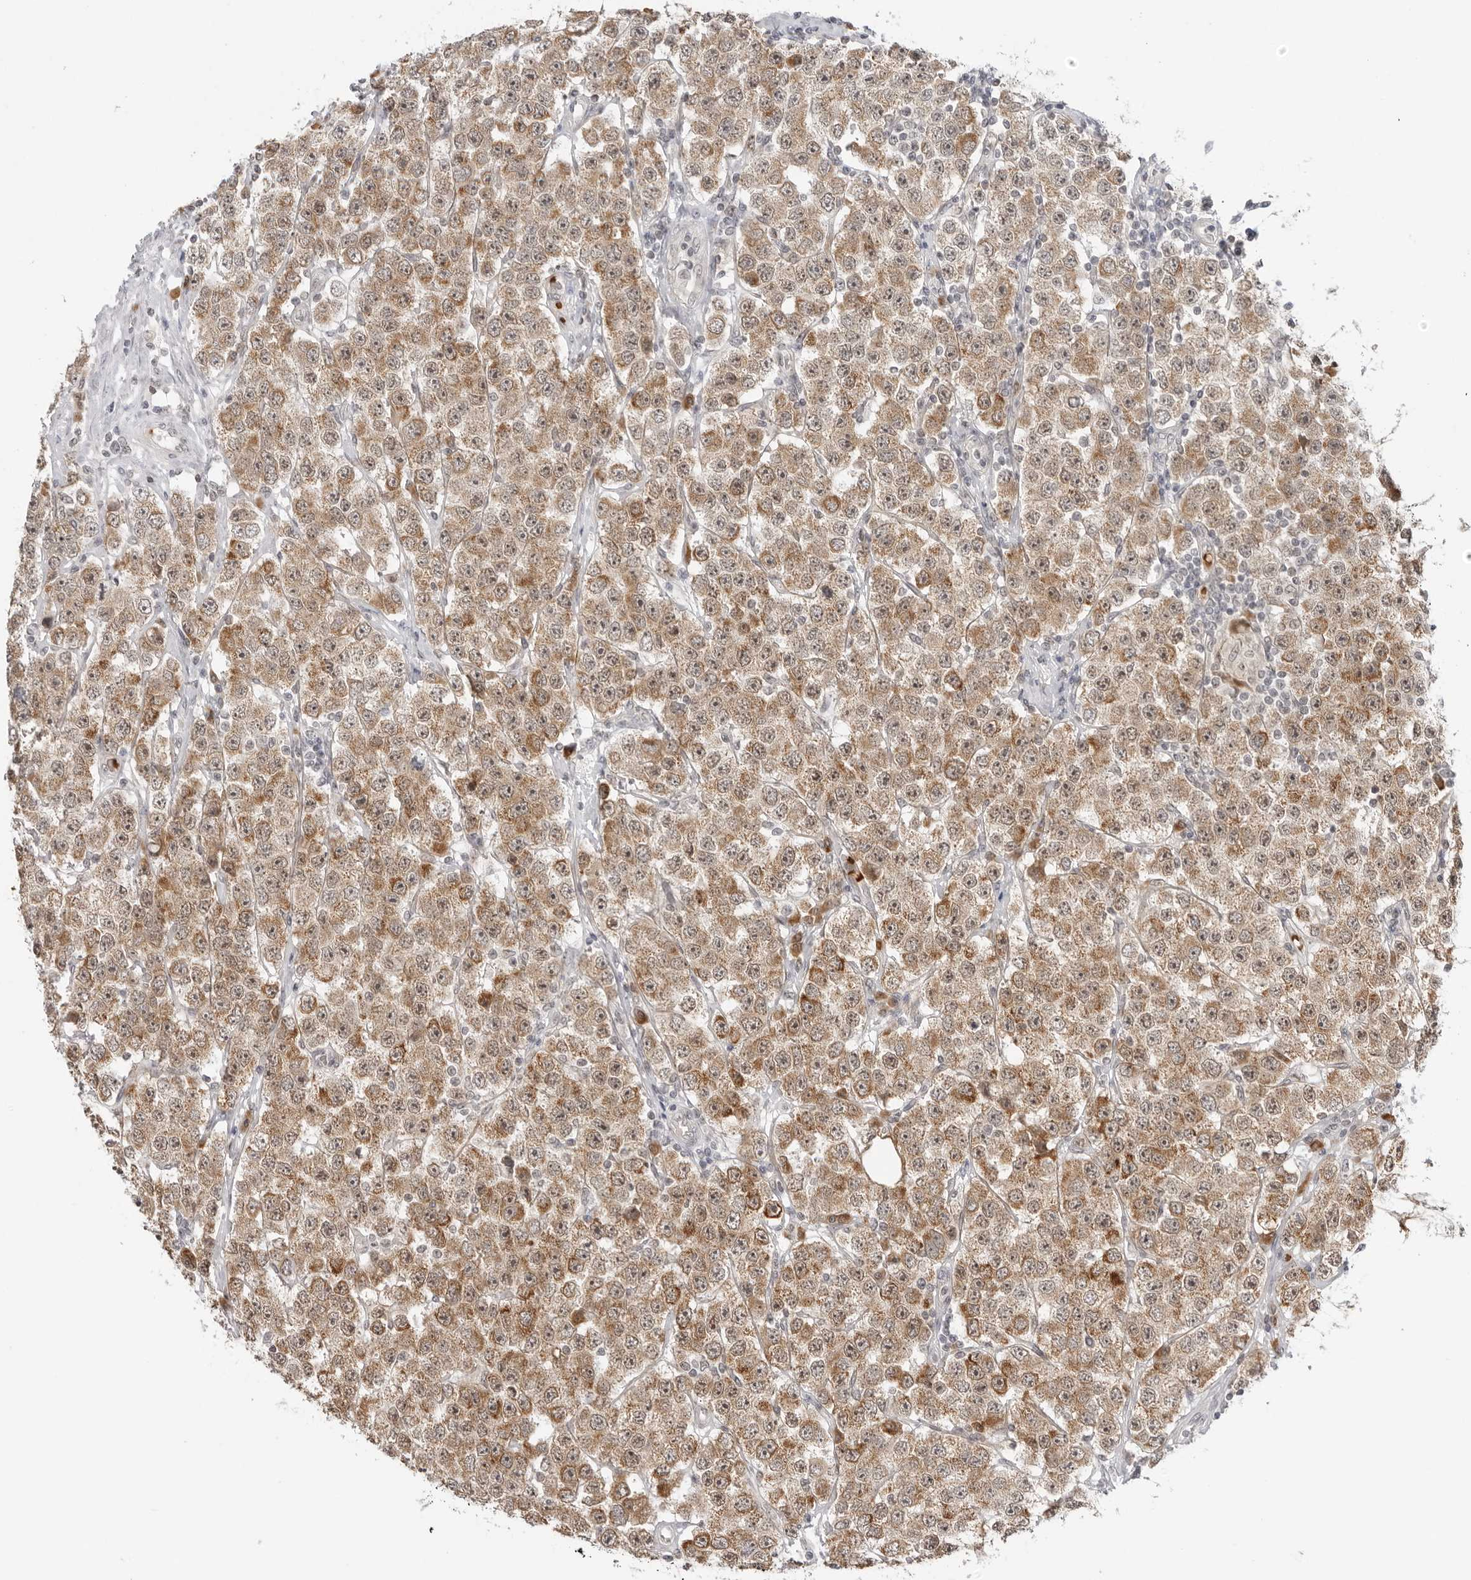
{"staining": {"intensity": "moderate", "quantity": ">75%", "location": "cytoplasmic/membranous"}, "tissue": "testis cancer", "cell_type": "Tumor cells", "image_type": "cancer", "snomed": [{"axis": "morphology", "description": "Seminoma, NOS"}, {"axis": "topography", "description": "Testis"}], "caption": "Human seminoma (testis) stained with a protein marker demonstrates moderate staining in tumor cells.", "gene": "SUGCT", "patient": {"sex": "male", "age": 28}}